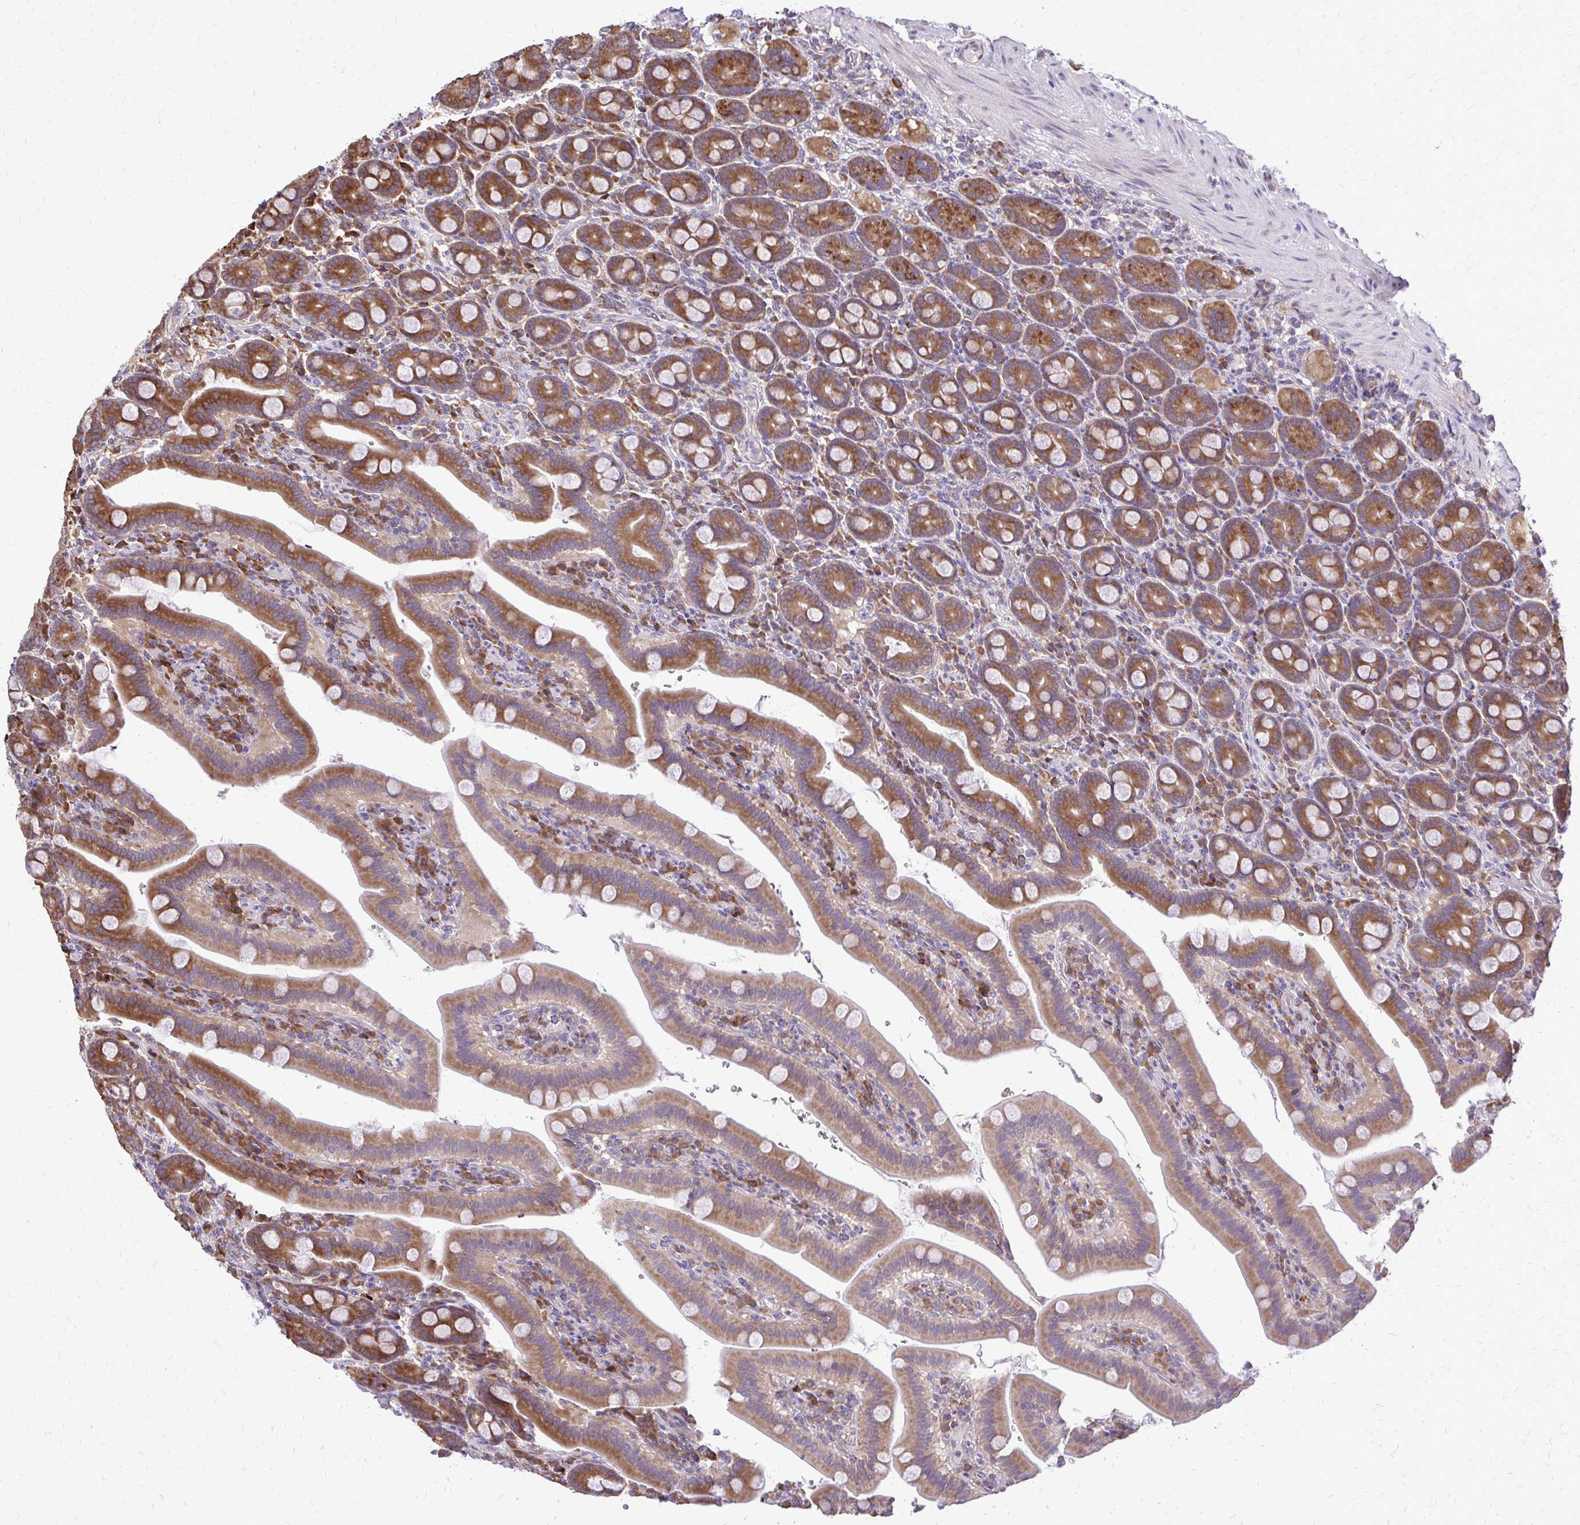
{"staining": {"intensity": "strong", "quantity": ">75%", "location": "cytoplasmic/membranous"}, "tissue": "small intestine", "cell_type": "Glandular cells", "image_type": "normal", "snomed": [{"axis": "morphology", "description": "Normal tissue, NOS"}, {"axis": "topography", "description": "Small intestine"}], "caption": "Strong cytoplasmic/membranous staining for a protein is identified in approximately >75% of glandular cells of normal small intestine using immunohistochemistry.", "gene": "RPS3", "patient": {"sex": "male", "age": 26}}